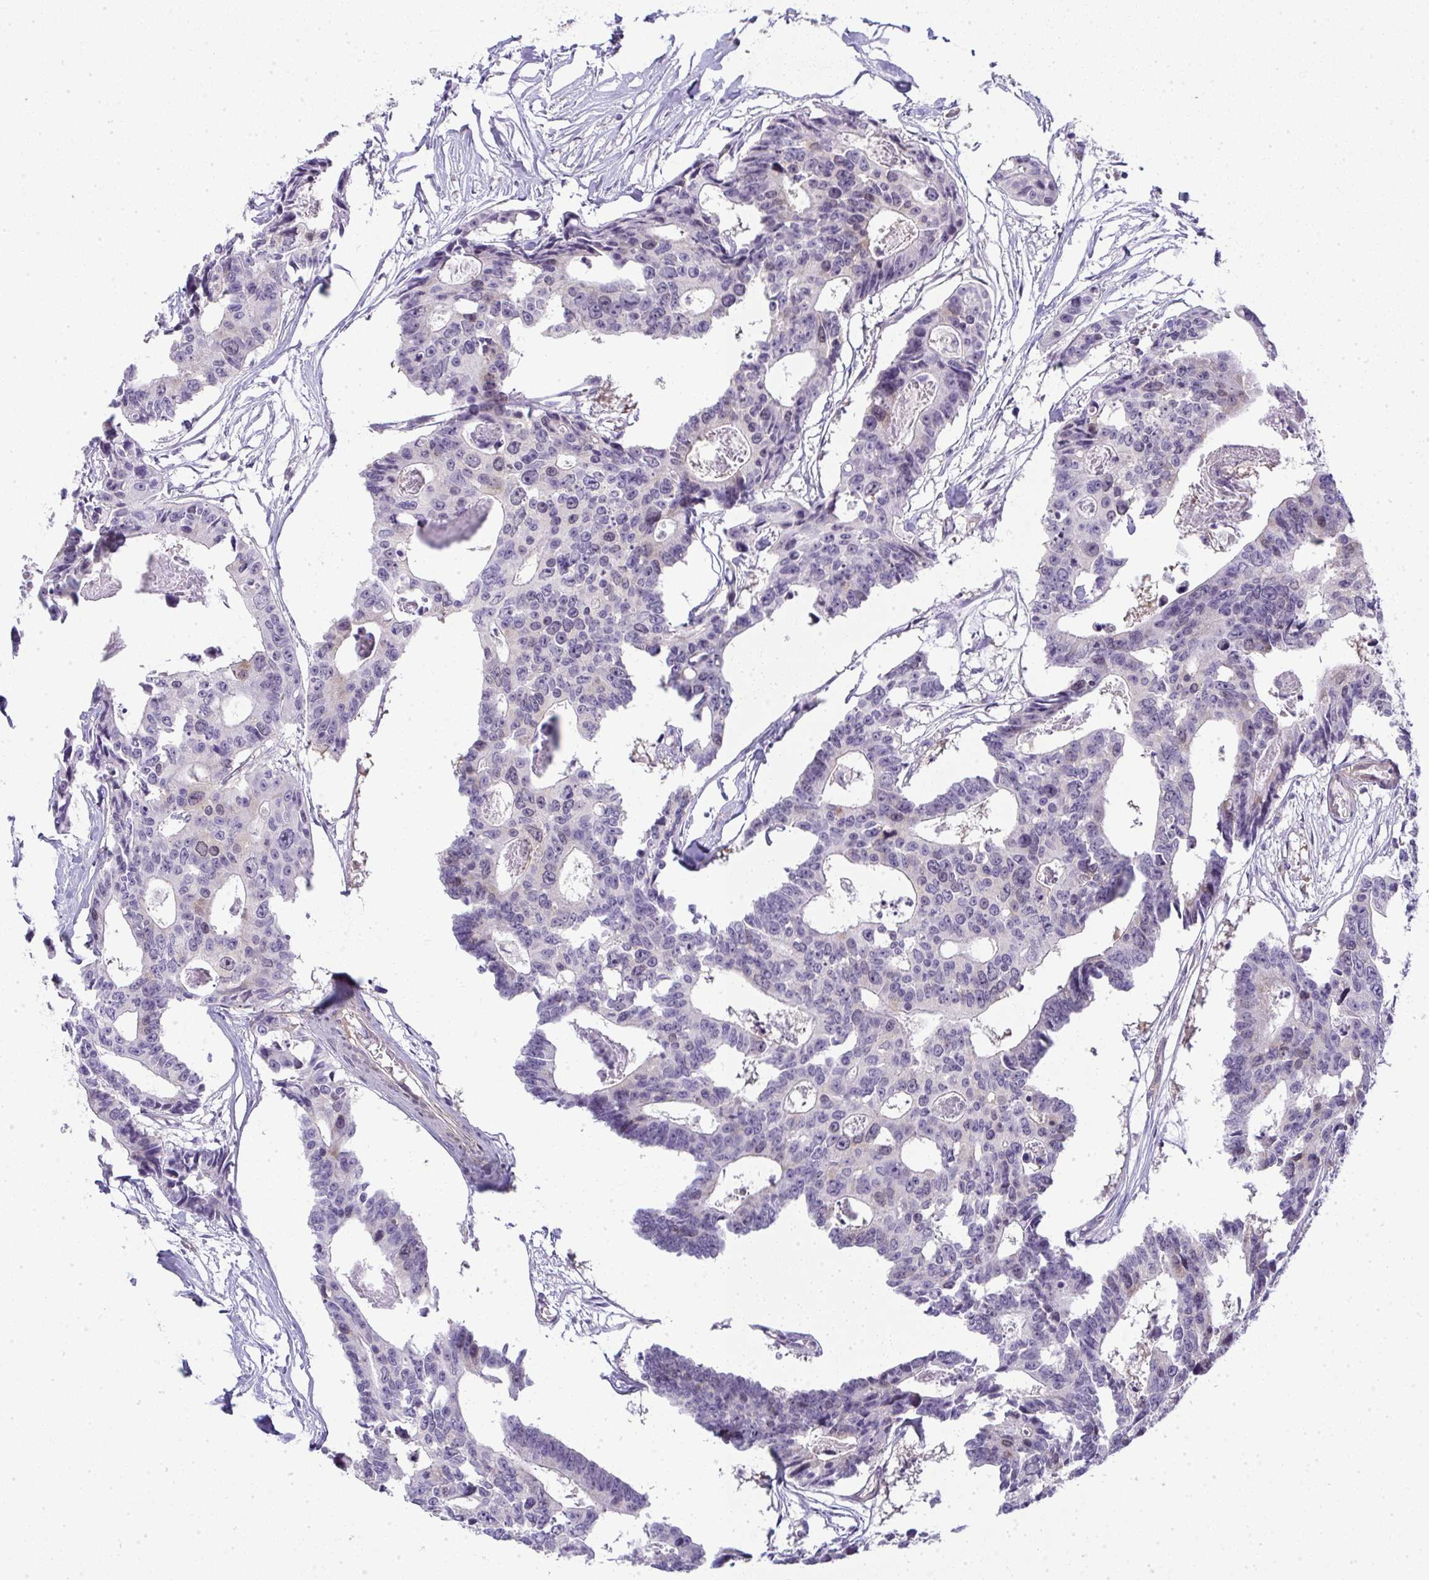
{"staining": {"intensity": "negative", "quantity": "none", "location": "none"}, "tissue": "colorectal cancer", "cell_type": "Tumor cells", "image_type": "cancer", "snomed": [{"axis": "morphology", "description": "Adenocarcinoma, NOS"}, {"axis": "topography", "description": "Rectum"}], "caption": "IHC photomicrograph of neoplastic tissue: colorectal cancer stained with DAB (3,3'-diaminobenzidine) demonstrates no significant protein positivity in tumor cells.", "gene": "UBE2S", "patient": {"sex": "male", "age": 57}}